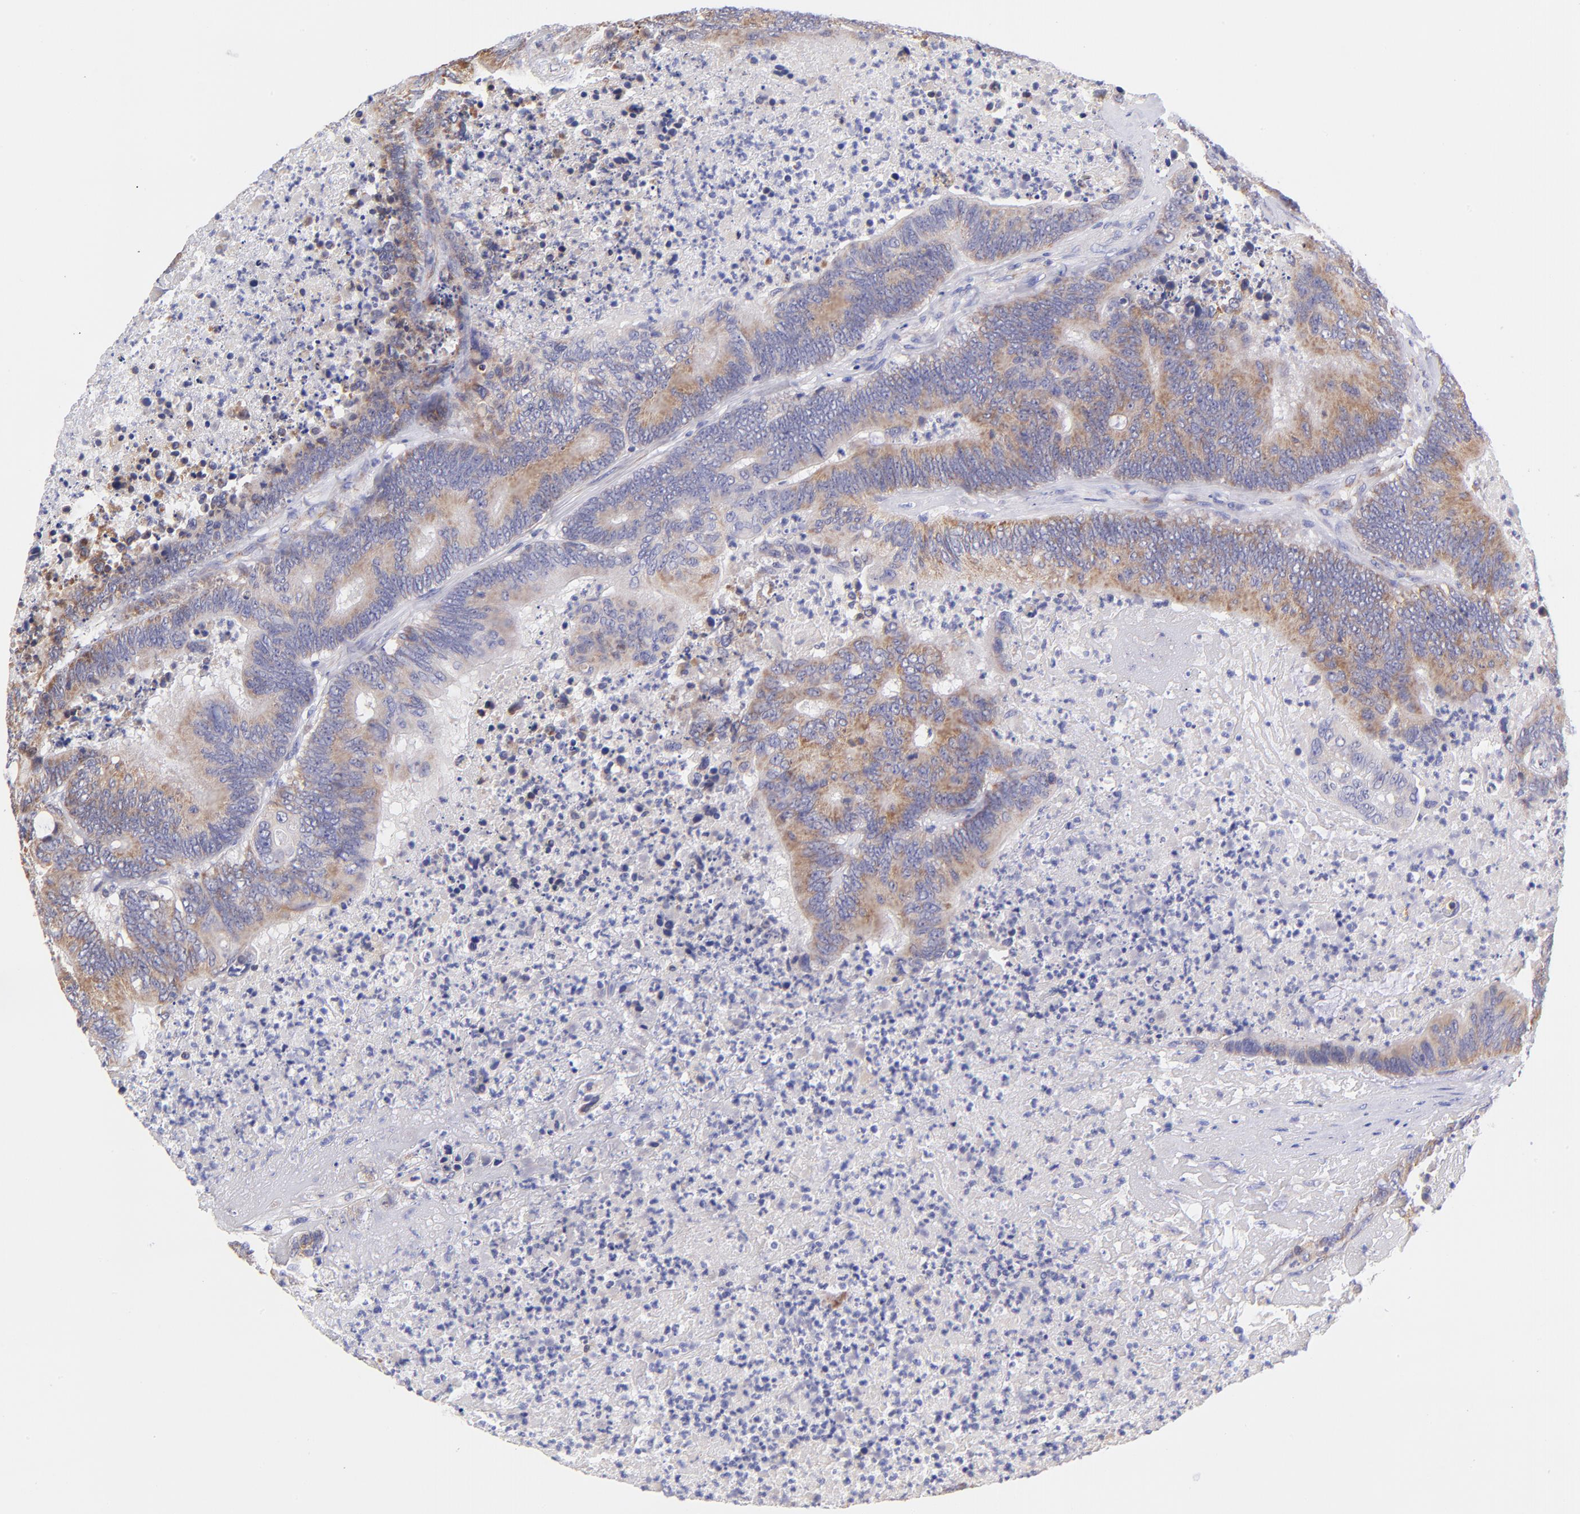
{"staining": {"intensity": "moderate", "quantity": ">75%", "location": "cytoplasmic/membranous"}, "tissue": "colorectal cancer", "cell_type": "Tumor cells", "image_type": "cancer", "snomed": [{"axis": "morphology", "description": "Adenocarcinoma, NOS"}, {"axis": "topography", "description": "Colon"}], "caption": "IHC of human colorectal adenocarcinoma shows medium levels of moderate cytoplasmic/membranous staining in about >75% of tumor cells. The staining is performed using DAB brown chromogen to label protein expression. The nuclei are counter-stained blue using hematoxylin.", "gene": "NDUFB7", "patient": {"sex": "male", "age": 65}}